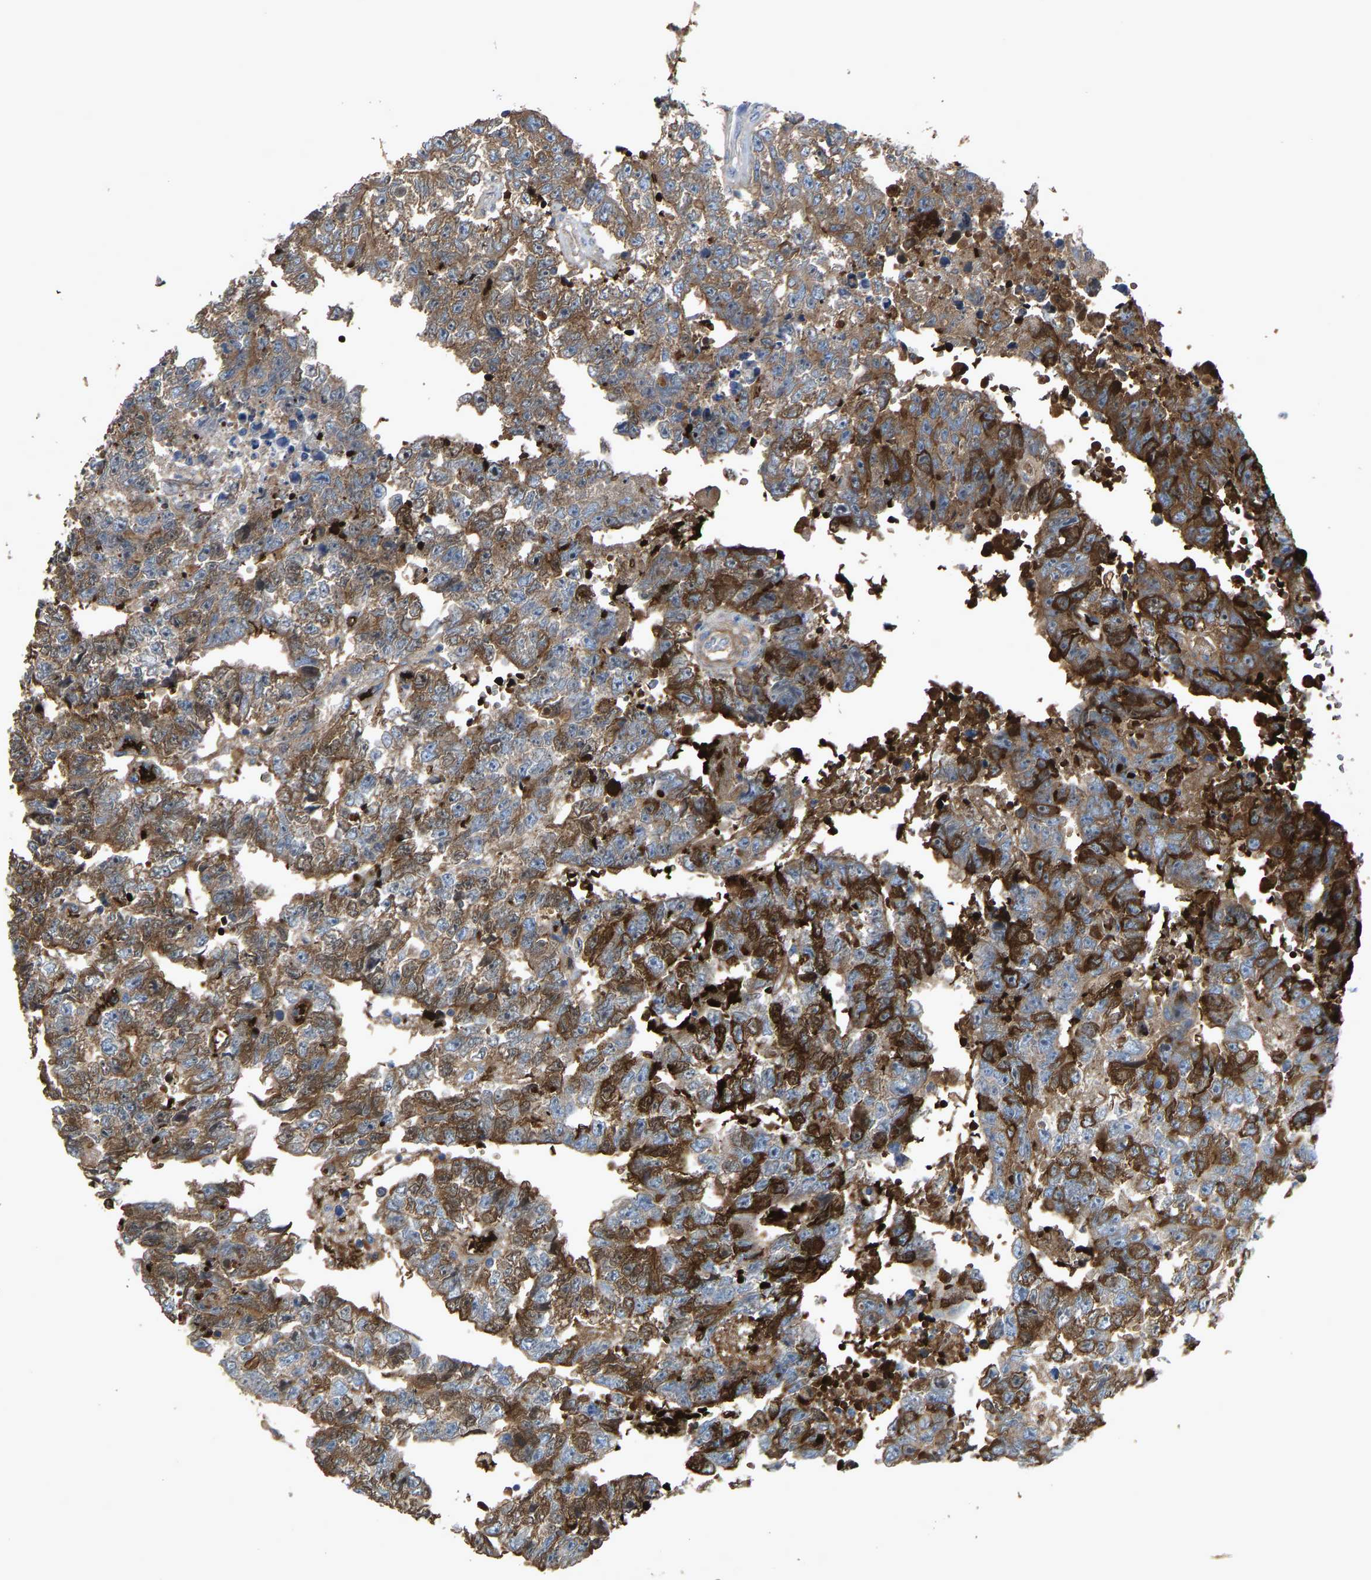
{"staining": {"intensity": "strong", "quantity": ">75%", "location": "cytoplasmic/membranous"}, "tissue": "testis cancer", "cell_type": "Tumor cells", "image_type": "cancer", "snomed": [{"axis": "morphology", "description": "Carcinoma, Embryonal, NOS"}, {"axis": "topography", "description": "Testis"}], "caption": "This is an image of immunohistochemistry staining of embryonal carcinoma (testis), which shows strong positivity in the cytoplasmic/membranous of tumor cells.", "gene": "PIGS", "patient": {"sex": "male", "age": 25}}